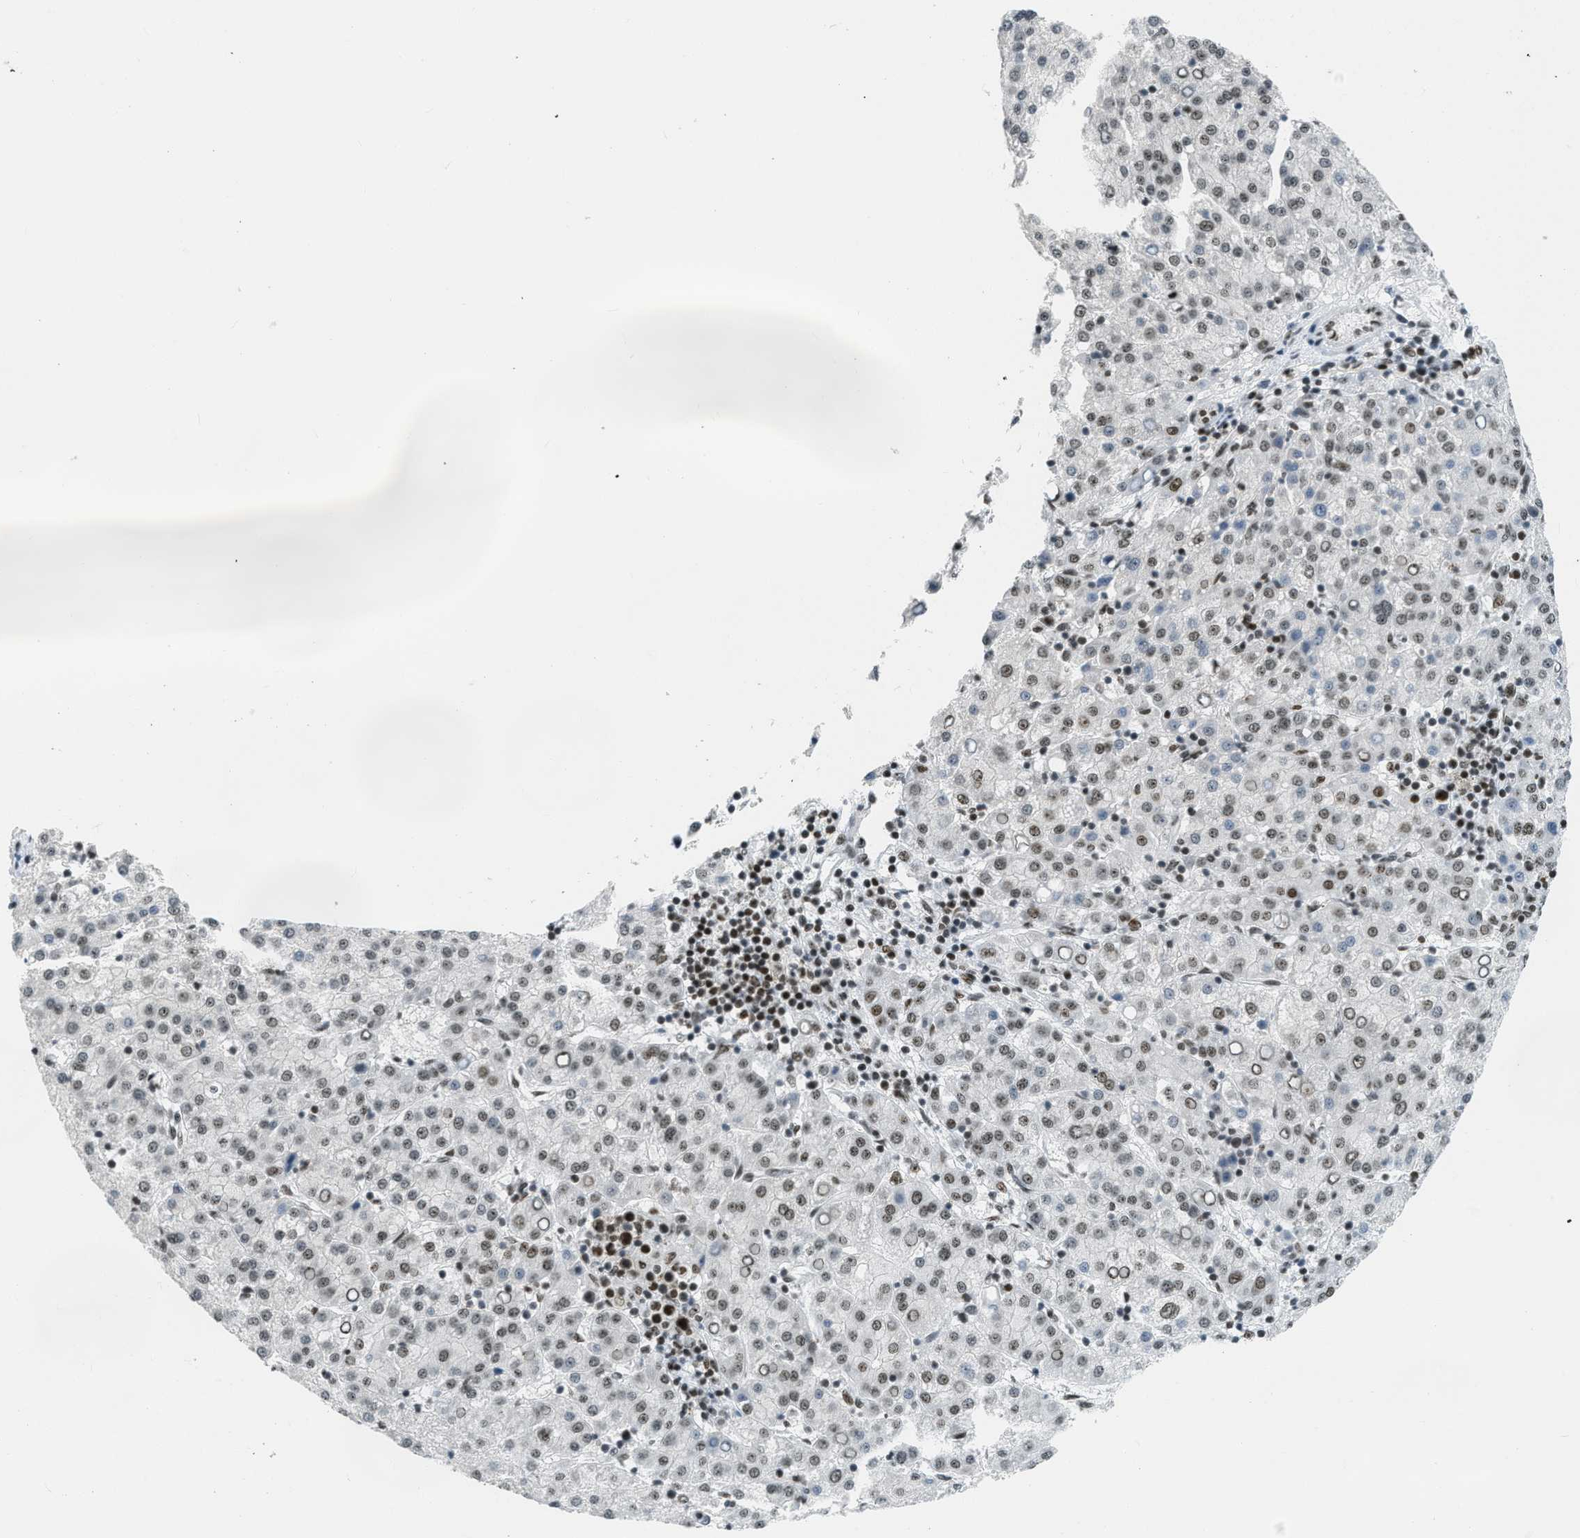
{"staining": {"intensity": "weak", "quantity": ">75%", "location": "nuclear"}, "tissue": "liver cancer", "cell_type": "Tumor cells", "image_type": "cancer", "snomed": [{"axis": "morphology", "description": "Carcinoma, Hepatocellular, NOS"}, {"axis": "topography", "description": "Liver"}], "caption": "Tumor cells show weak nuclear positivity in about >75% of cells in liver cancer (hepatocellular carcinoma). (Brightfield microscopy of DAB IHC at high magnification).", "gene": "URB1", "patient": {"sex": "female", "age": 58}}